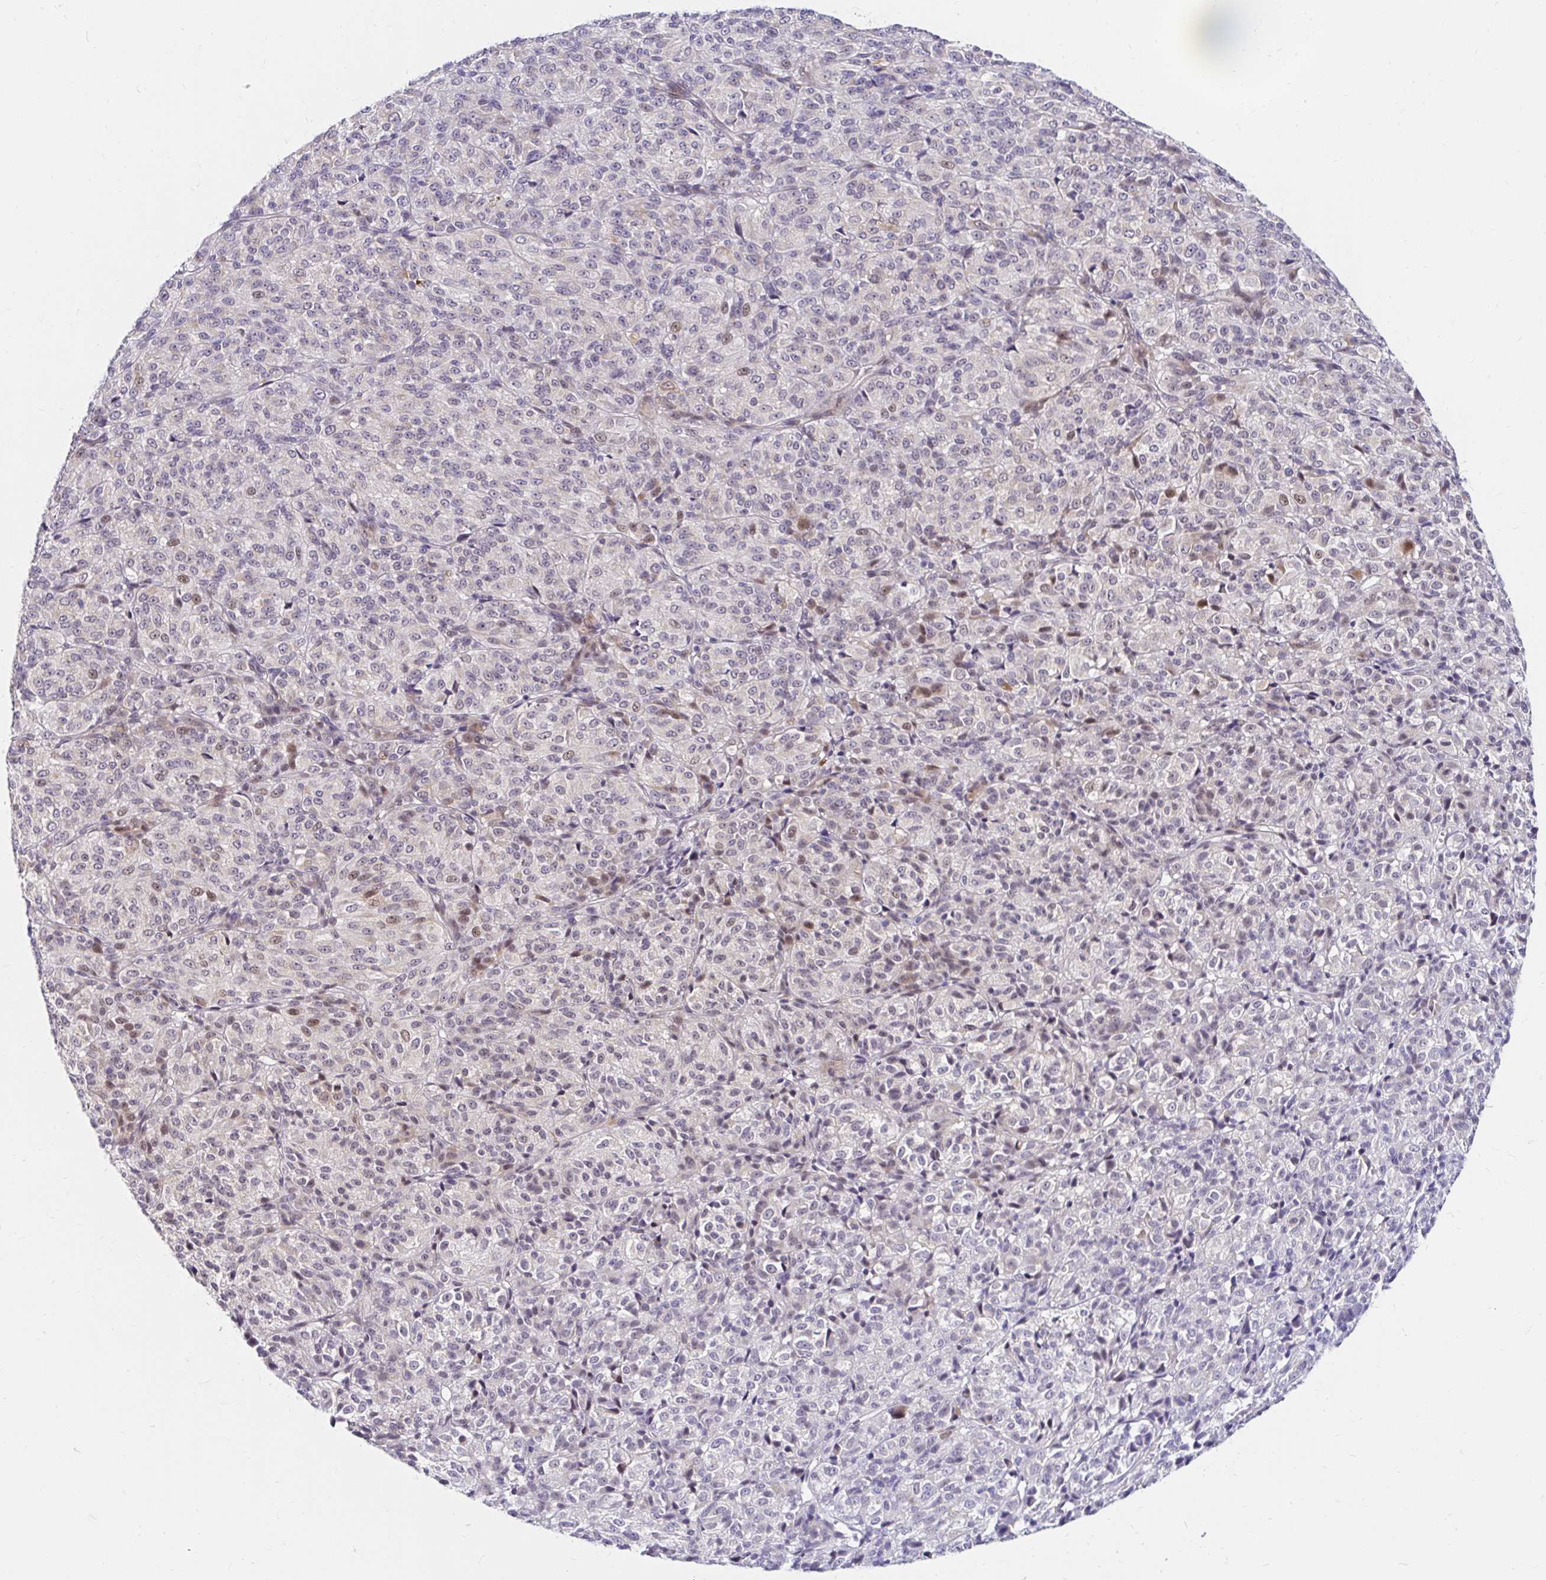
{"staining": {"intensity": "weak", "quantity": "<25%", "location": "nuclear"}, "tissue": "melanoma", "cell_type": "Tumor cells", "image_type": "cancer", "snomed": [{"axis": "morphology", "description": "Malignant melanoma, Metastatic site"}, {"axis": "topography", "description": "Brain"}], "caption": "Melanoma stained for a protein using immunohistochemistry shows no staining tumor cells.", "gene": "GUCY1A1", "patient": {"sex": "female", "age": 56}}